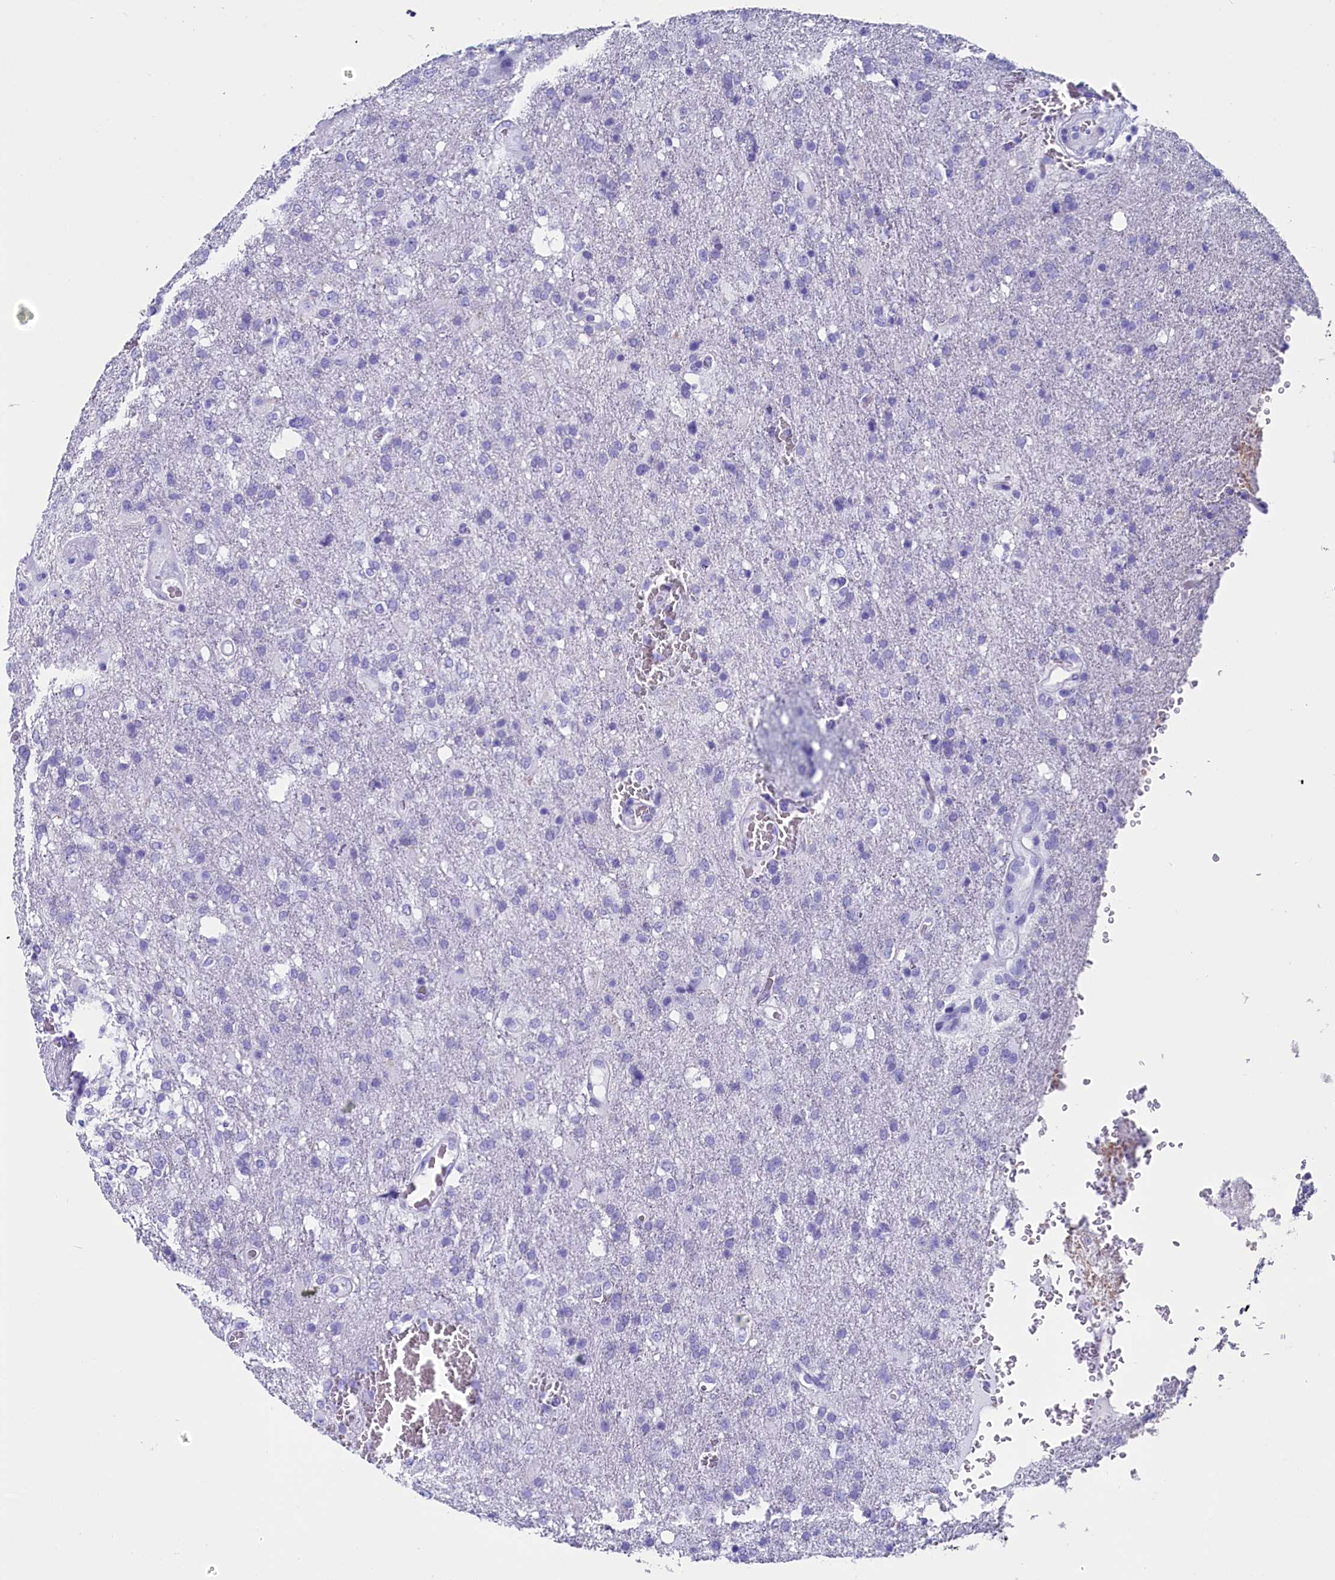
{"staining": {"intensity": "negative", "quantity": "none", "location": "none"}, "tissue": "glioma", "cell_type": "Tumor cells", "image_type": "cancer", "snomed": [{"axis": "morphology", "description": "Glioma, malignant, High grade"}, {"axis": "topography", "description": "Brain"}], "caption": "IHC micrograph of neoplastic tissue: human malignant glioma (high-grade) stained with DAB exhibits no significant protein staining in tumor cells.", "gene": "ANKRD29", "patient": {"sex": "female", "age": 74}}